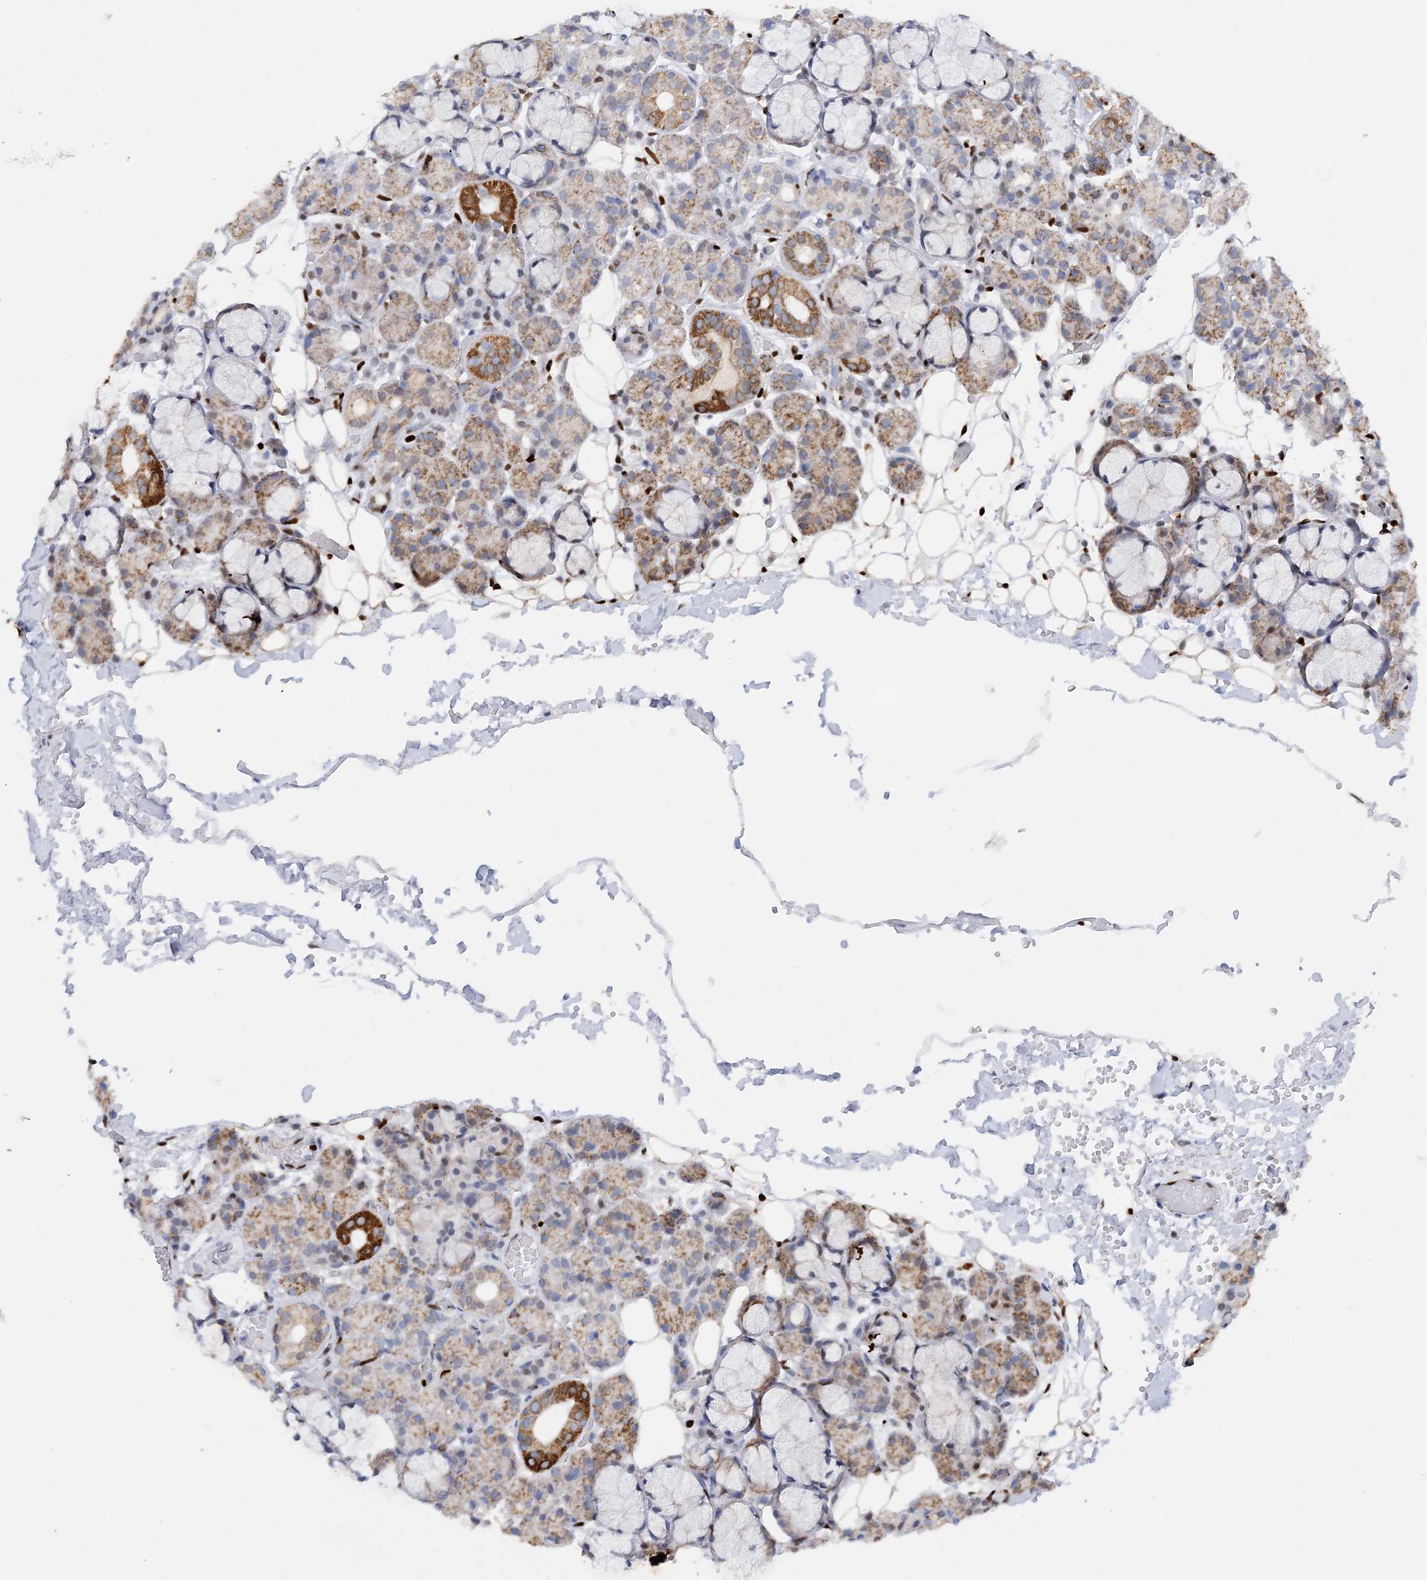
{"staining": {"intensity": "strong", "quantity": "25%-75%", "location": "cytoplasmic/membranous"}, "tissue": "salivary gland", "cell_type": "Glandular cells", "image_type": "normal", "snomed": [{"axis": "morphology", "description": "Normal tissue, NOS"}, {"axis": "topography", "description": "Salivary gland"}], "caption": "Salivary gland stained for a protein displays strong cytoplasmic/membranous positivity in glandular cells. (Brightfield microscopy of DAB IHC at high magnification).", "gene": "NIT2", "patient": {"sex": "male", "age": 63}}